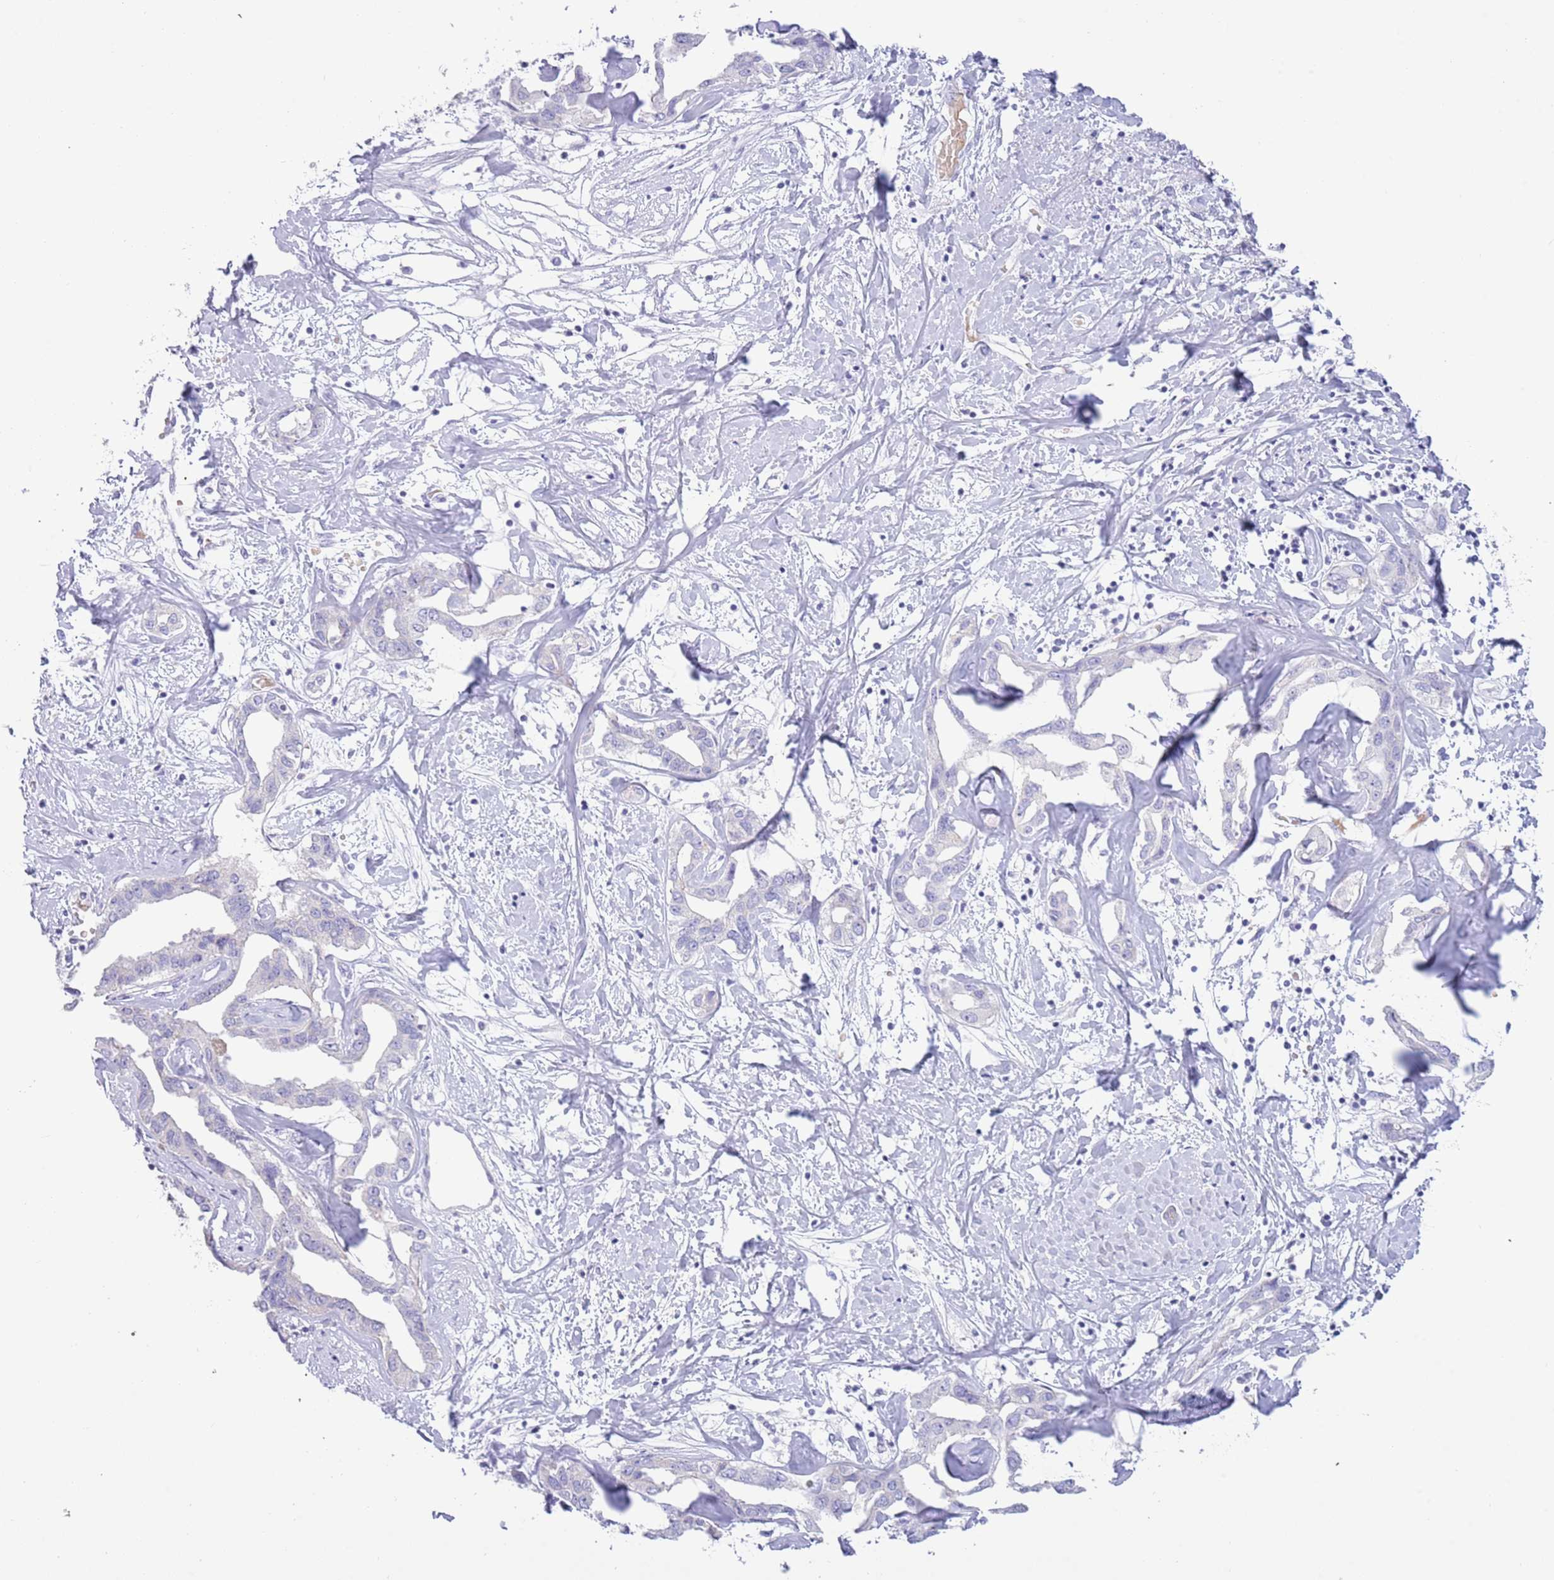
{"staining": {"intensity": "negative", "quantity": "none", "location": "none"}, "tissue": "liver cancer", "cell_type": "Tumor cells", "image_type": "cancer", "snomed": [{"axis": "morphology", "description": "Cholangiocarcinoma"}, {"axis": "topography", "description": "Liver"}], "caption": "A micrograph of human liver cancer (cholangiocarcinoma) is negative for staining in tumor cells.", "gene": "ACR", "patient": {"sex": "male", "age": 59}}